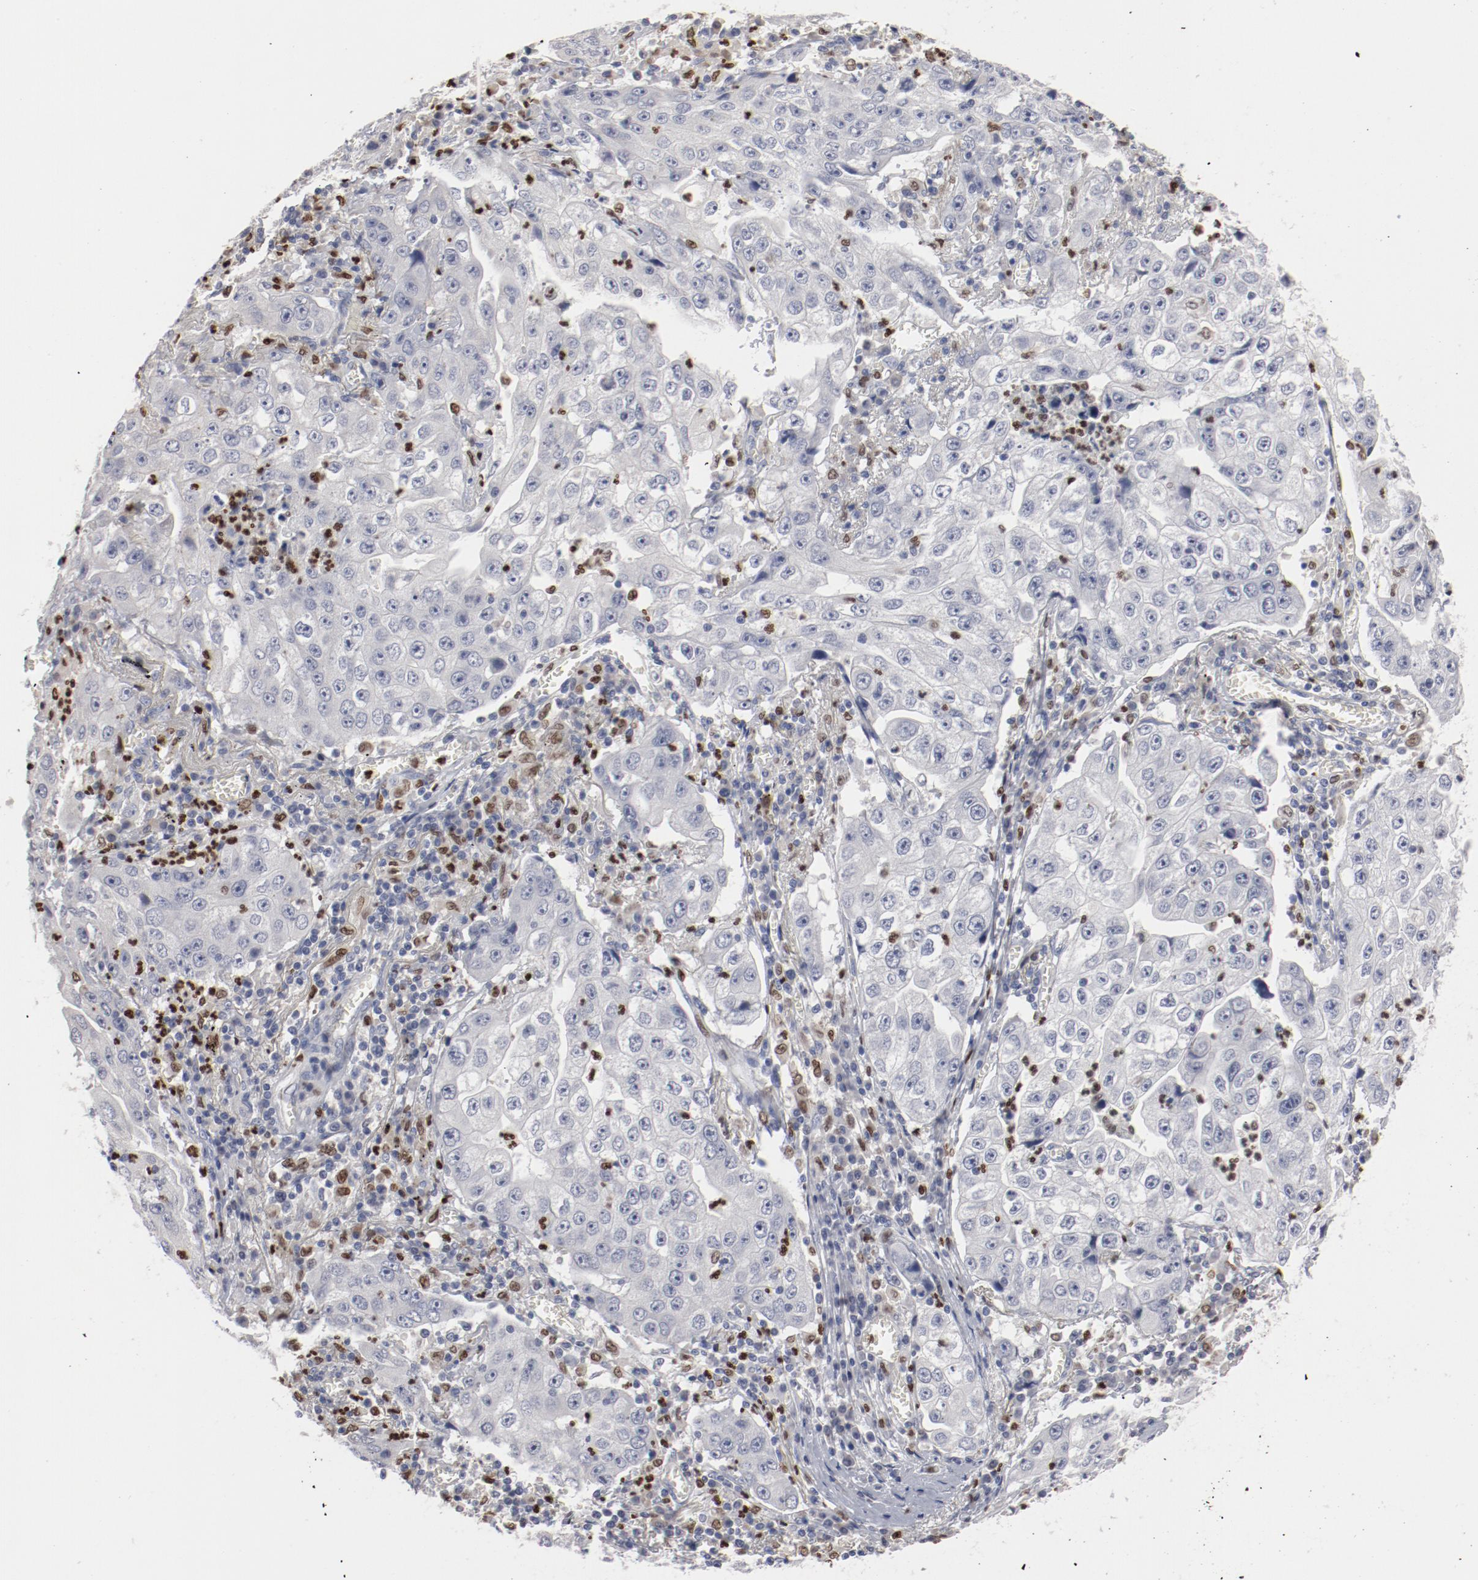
{"staining": {"intensity": "negative", "quantity": "none", "location": "none"}, "tissue": "lung cancer", "cell_type": "Tumor cells", "image_type": "cancer", "snomed": [{"axis": "morphology", "description": "Squamous cell carcinoma, NOS"}, {"axis": "topography", "description": "Lung"}], "caption": "Tumor cells show no significant protein positivity in lung cancer (squamous cell carcinoma). Nuclei are stained in blue.", "gene": "SPI1", "patient": {"sex": "male", "age": 64}}